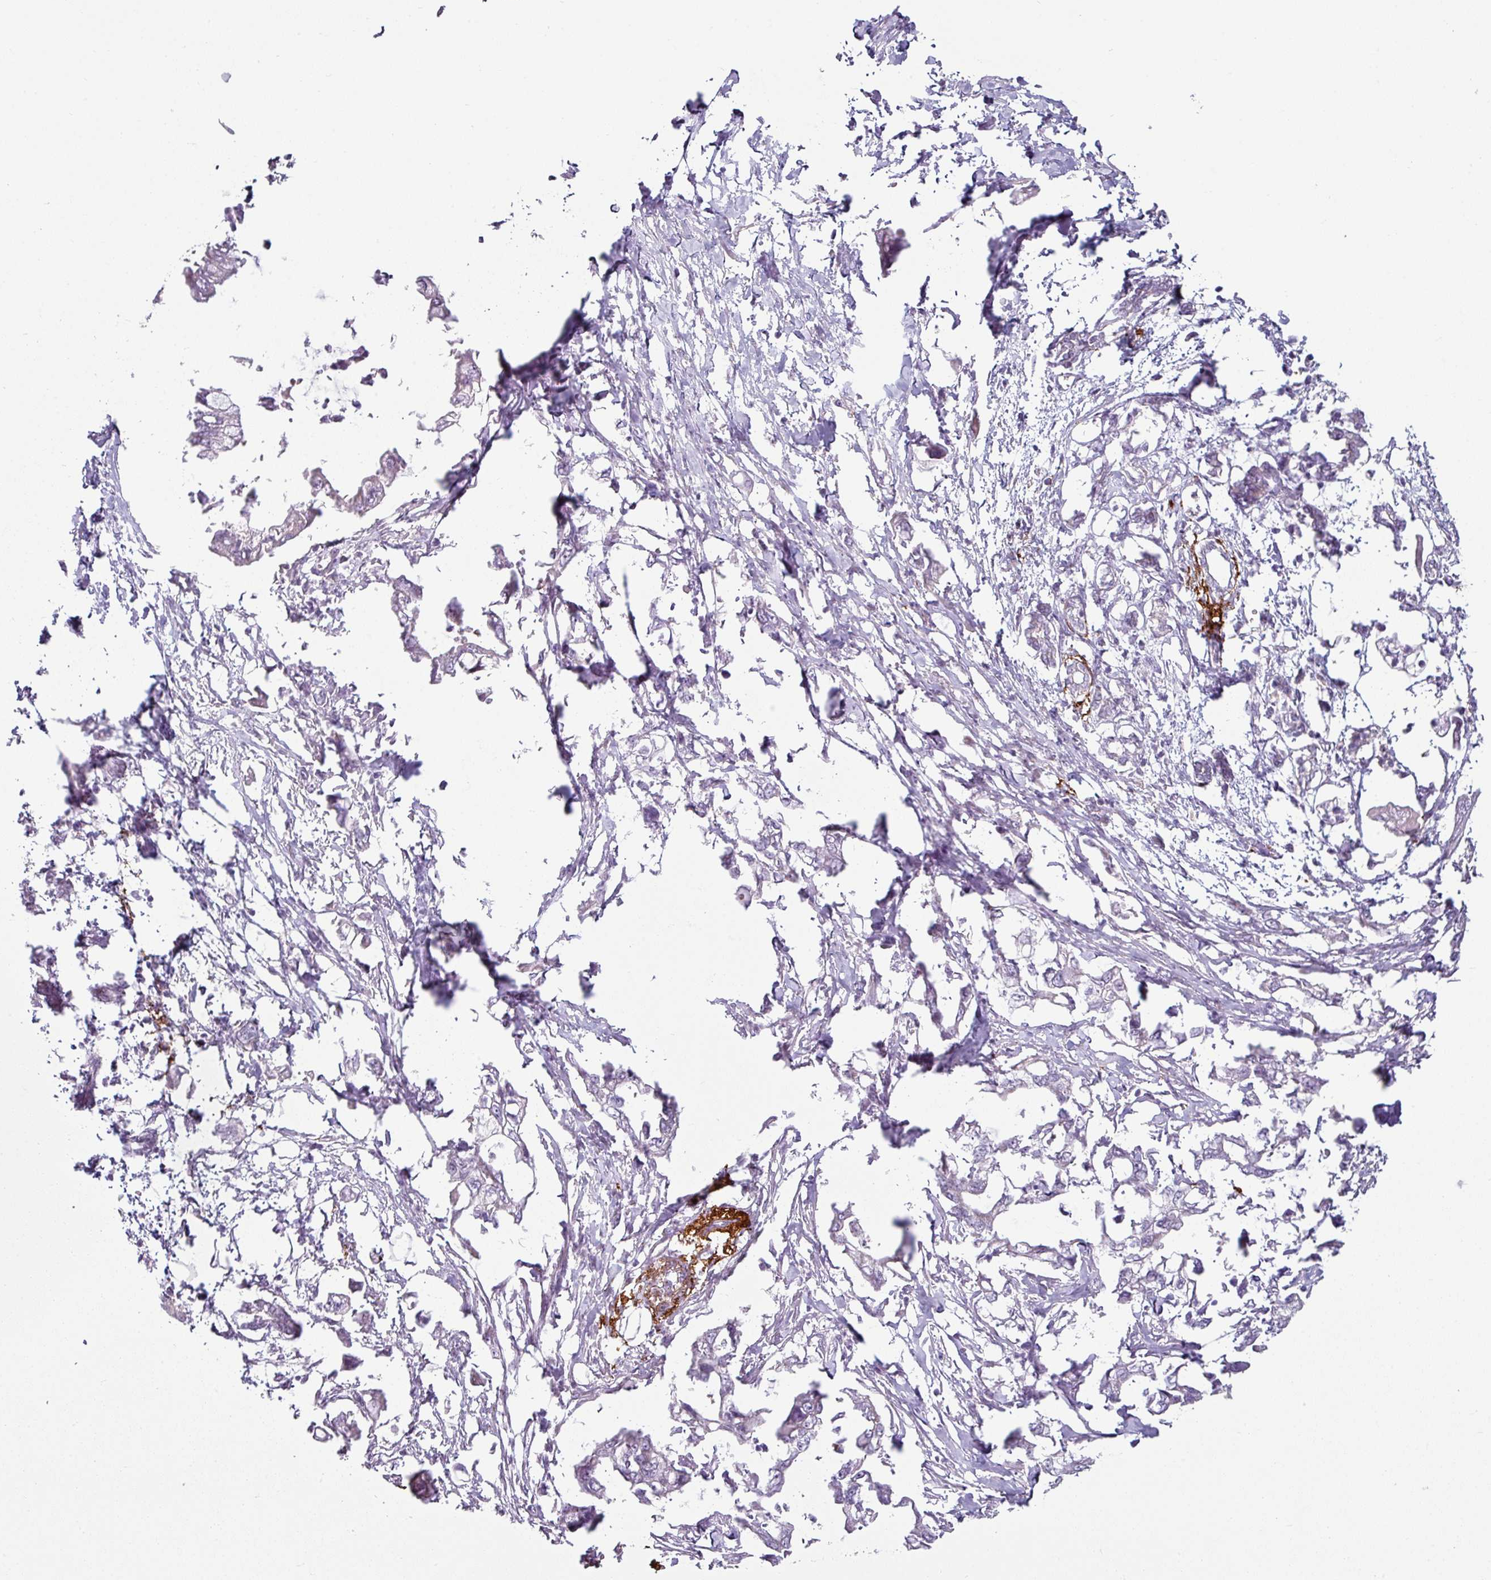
{"staining": {"intensity": "negative", "quantity": "none", "location": "none"}, "tissue": "pancreatic cancer", "cell_type": "Tumor cells", "image_type": "cancer", "snomed": [{"axis": "morphology", "description": "Adenocarcinoma, NOS"}, {"axis": "topography", "description": "Pancreas"}], "caption": "Immunohistochemistry of human pancreatic cancer displays no expression in tumor cells.", "gene": "MTMR14", "patient": {"sex": "male", "age": 61}}